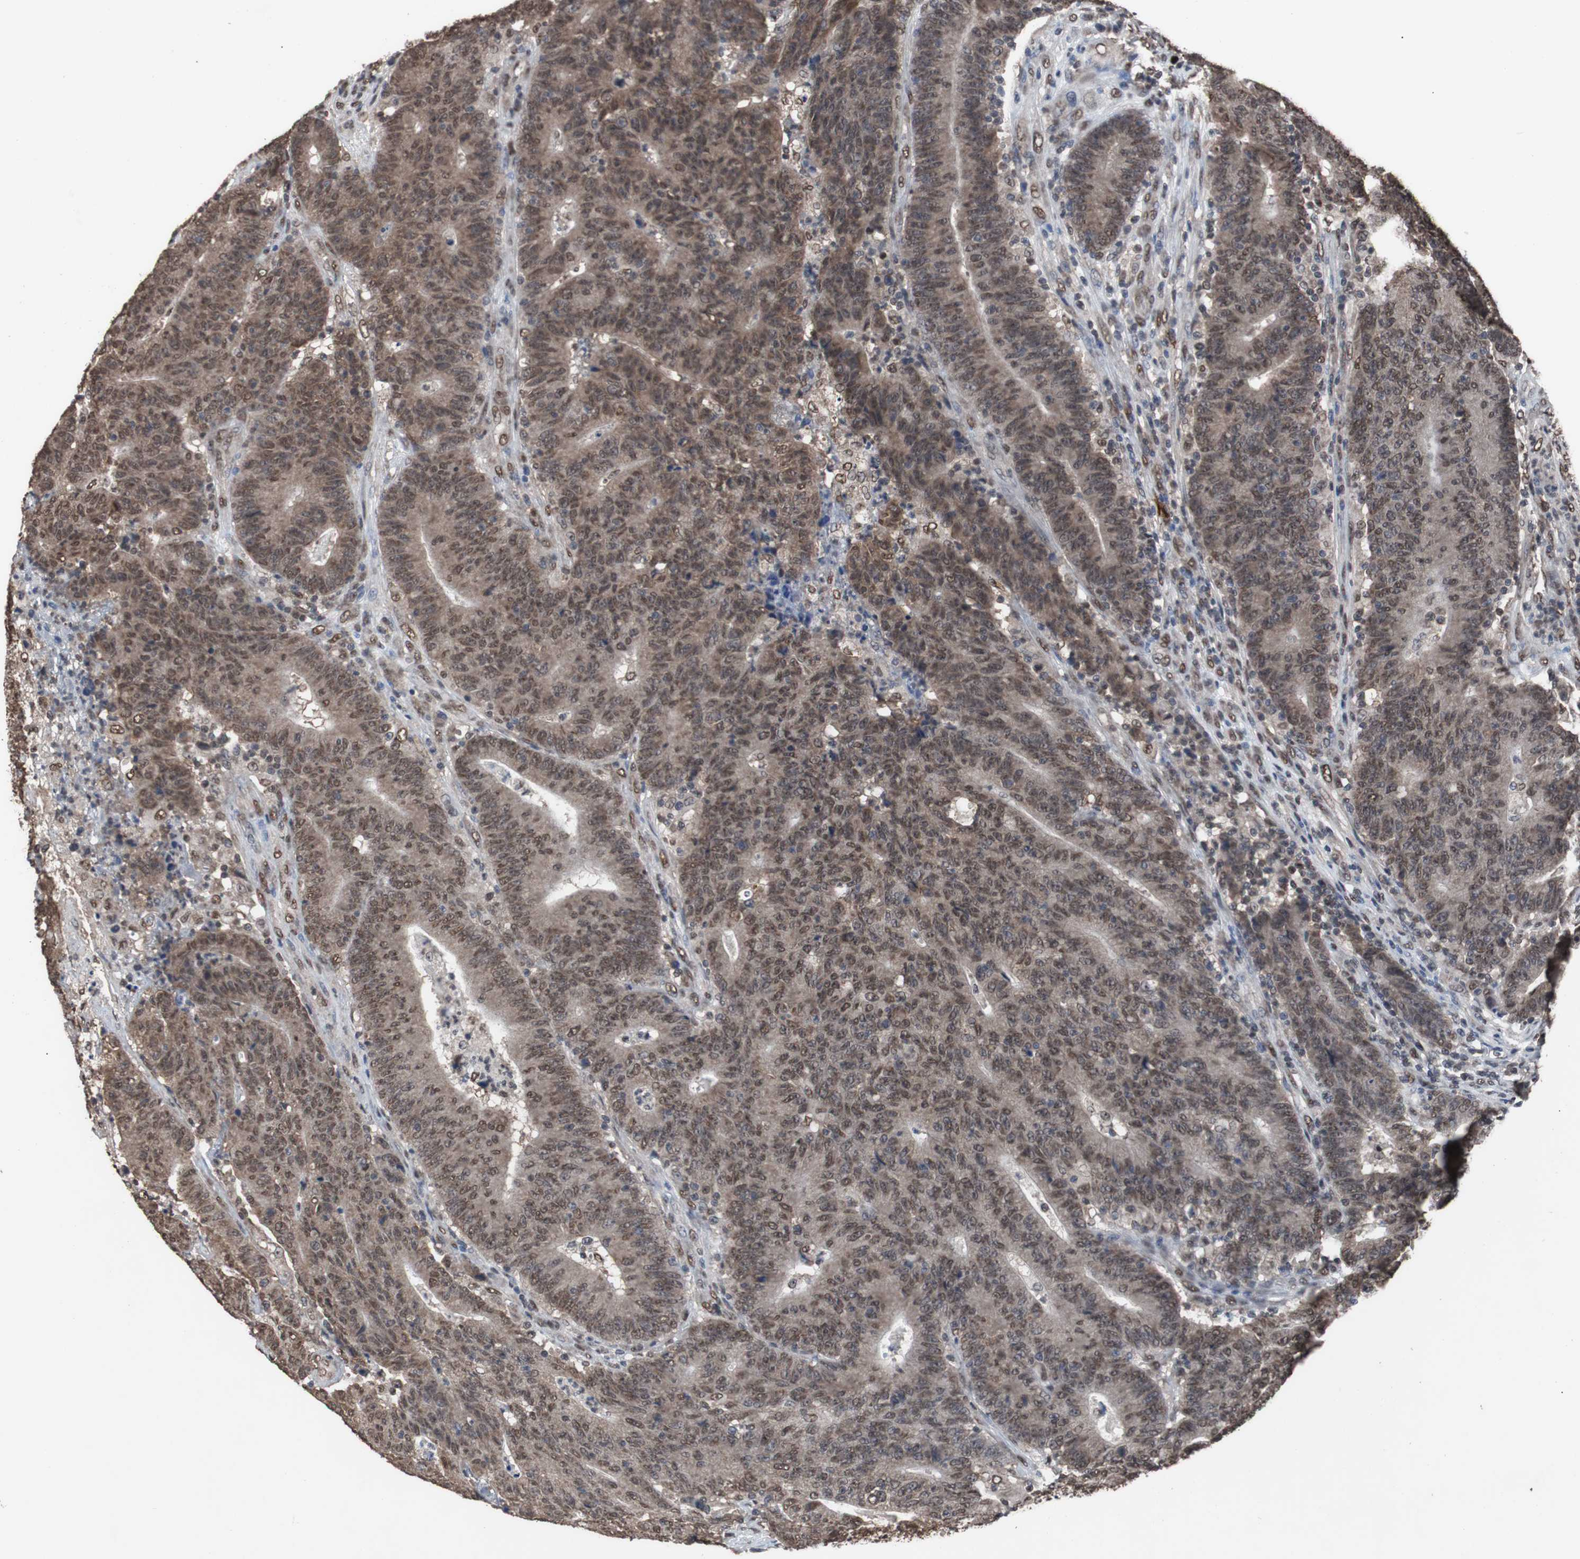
{"staining": {"intensity": "moderate", "quantity": ">75%", "location": "cytoplasmic/membranous,nuclear"}, "tissue": "colorectal cancer", "cell_type": "Tumor cells", "image_type": "cancer", "snomed": [{"axis": "morphology", "description": "Normal tissue, NOS"}, {"axis": "morphology", "description": "Adenocarcinoma, NOS"}, {"axis": "topography", "description": "Colon"}], "caption": "Colorectal adenocarcinoma tissue exhibits moderate cytoplasmic/membranous and nuclear staining in approximately >75% of tumor cells", "gene": "MED27", "patient": {"sex": "female", "age": 75}}